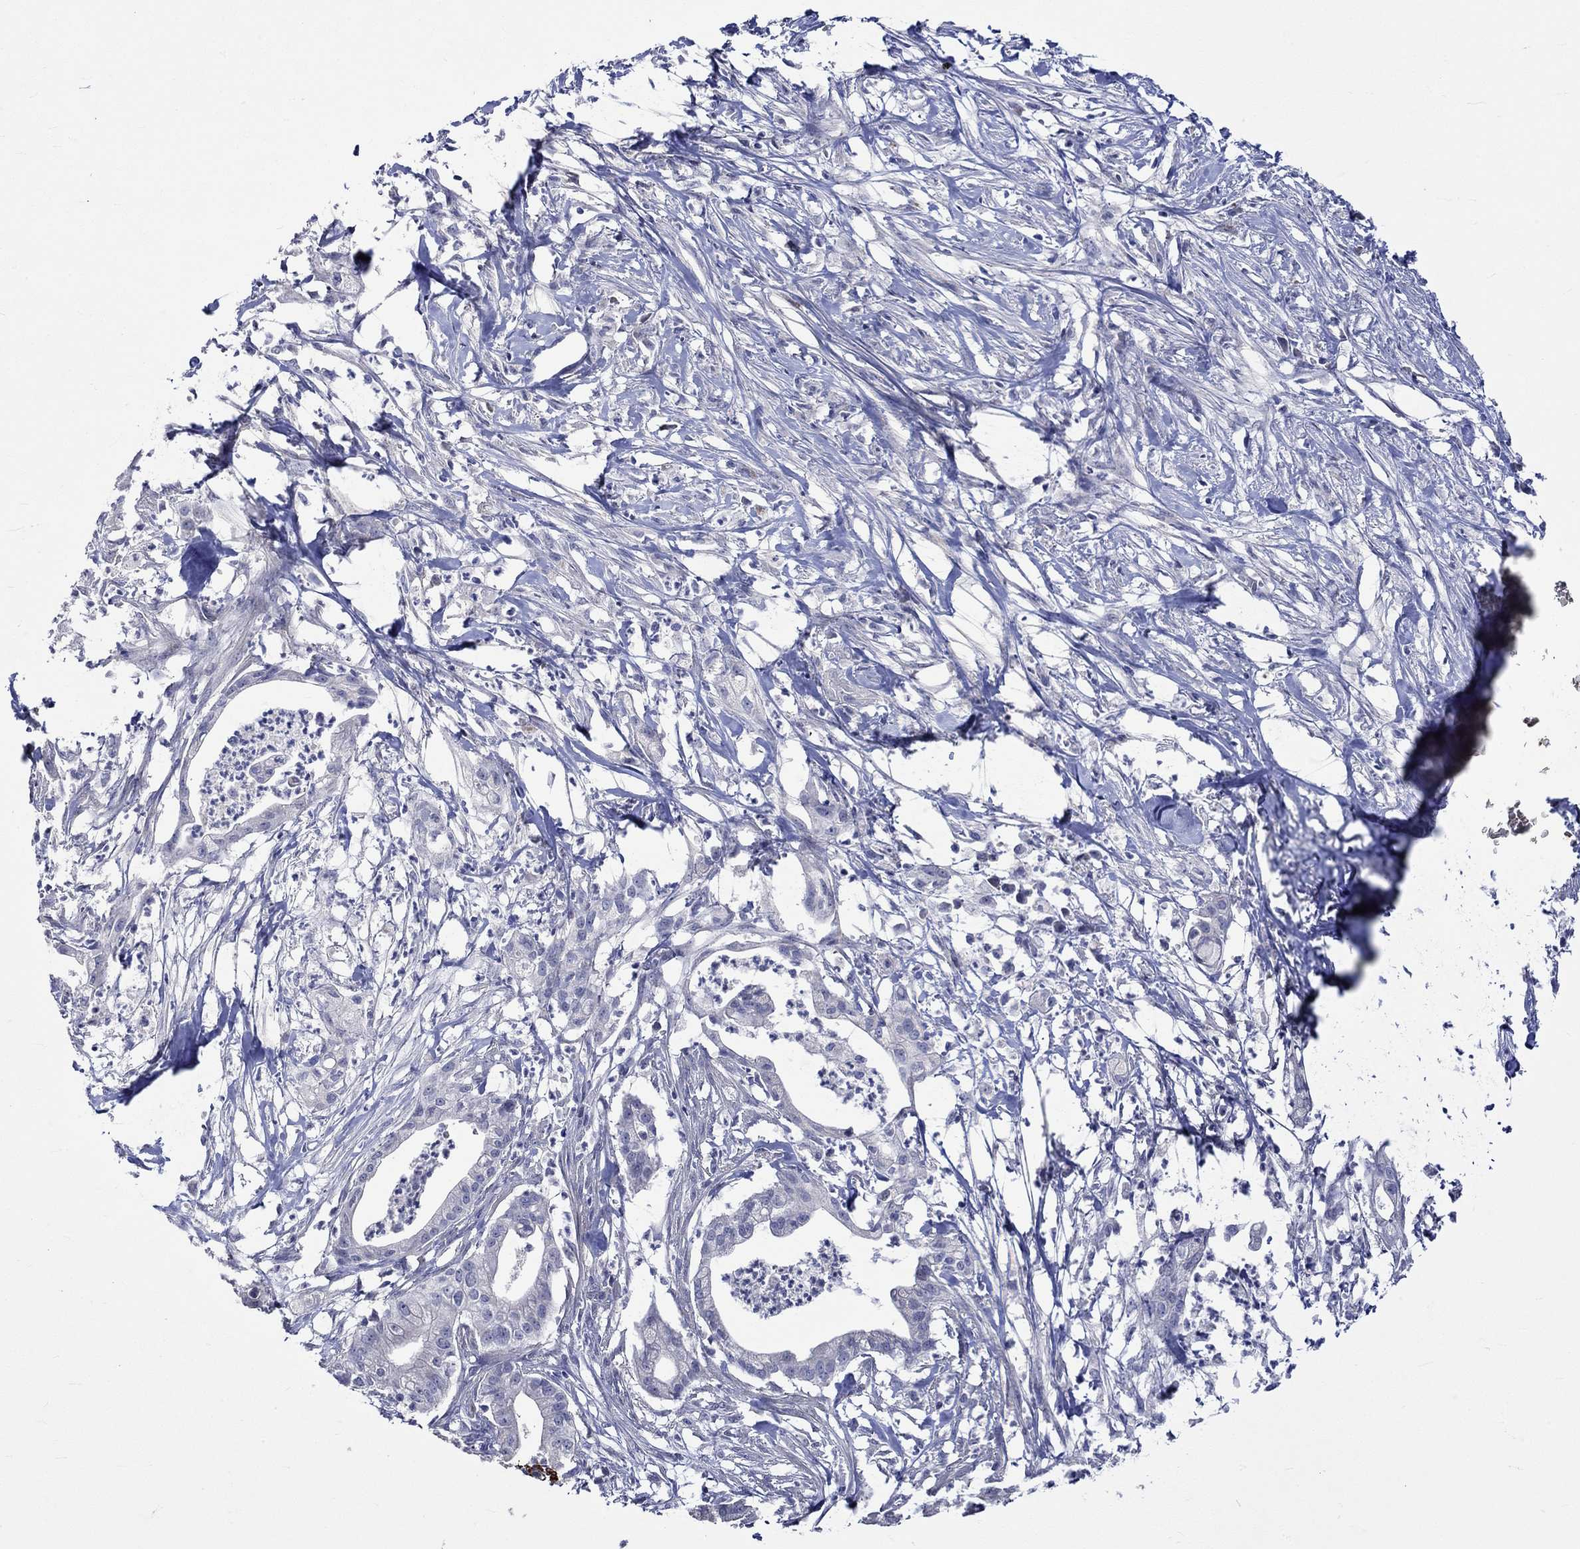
{"staining": {"intensity": "negative", "quantity": "none", "location": "none"}, "tissue": "pancreatic cancer", "cell_type": "Tumor cells", "image_type": "cancer", "snomed": [{"axis": "morphology", "description": "Normal tissue, NOS"}, {"axis": "morphology", "description": "Adenocarcinoma, NOS"}, {"axis": "topography", "description": "Pancreas"}], "caption": "This is an immunohistochemistry (IHC) image of pancreatic adenocarcinoma. There is no staining in tumor cells.", "gene": "CRYAB", "patient": {"sex": "female", "age": 58}}